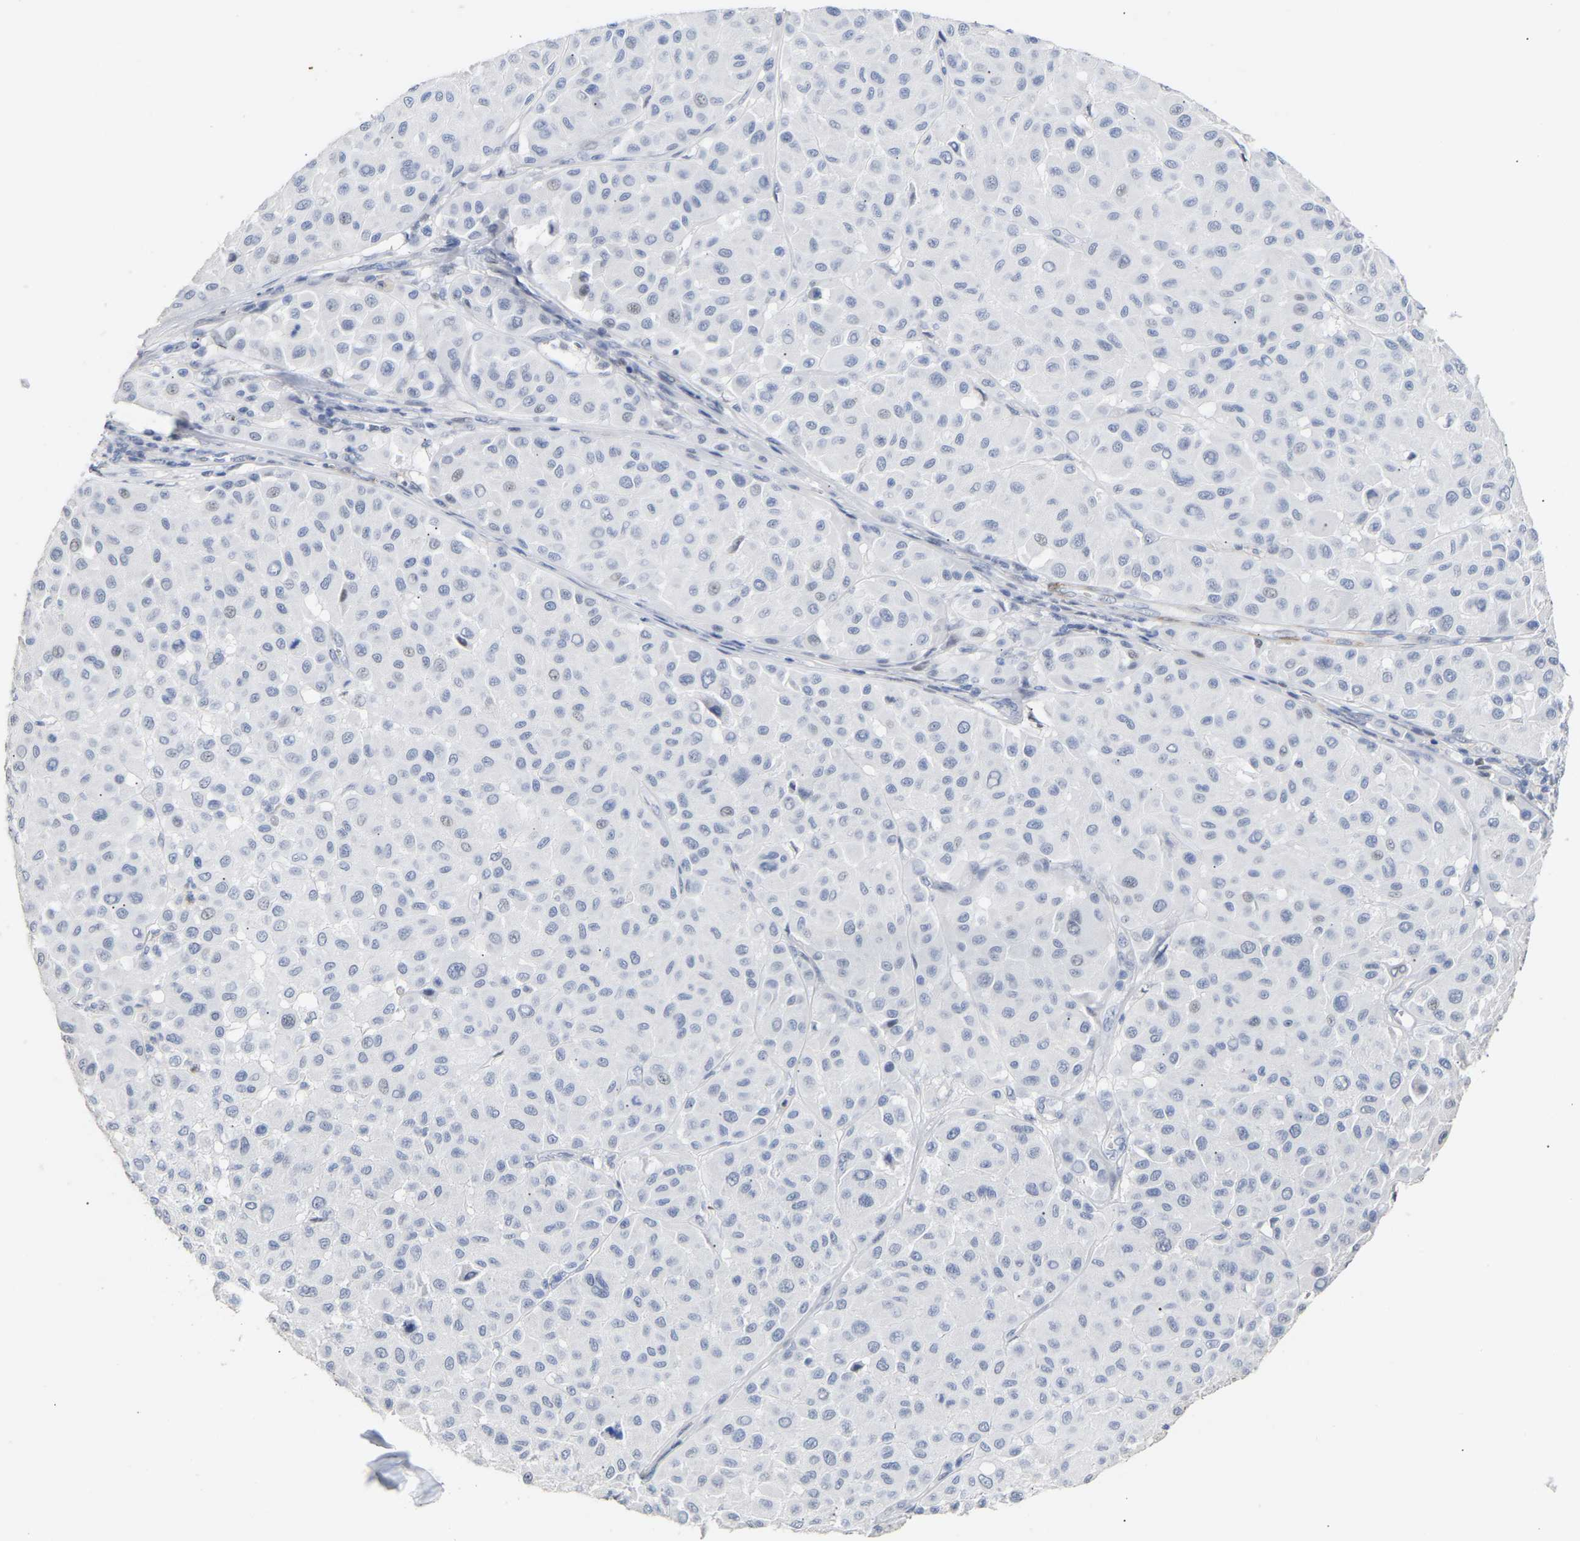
{"staining": {"intensity": "negative", "quantity": "none", "location": "none"}, "tissue": "melanoma", "cell_type": "Tumor cells", "image_type": "cancer", "snomed": [{"axis": "morphology", "description": "Malignant melanoma, Metastatic site"}, {"axis": "topography", "description": "Soft tissue"}], "caption": "Image shows no protein staining in tumor cells of melanoma tissue.", "gene": "AMPH", "patient": {"sex": "male", "age": 41}}